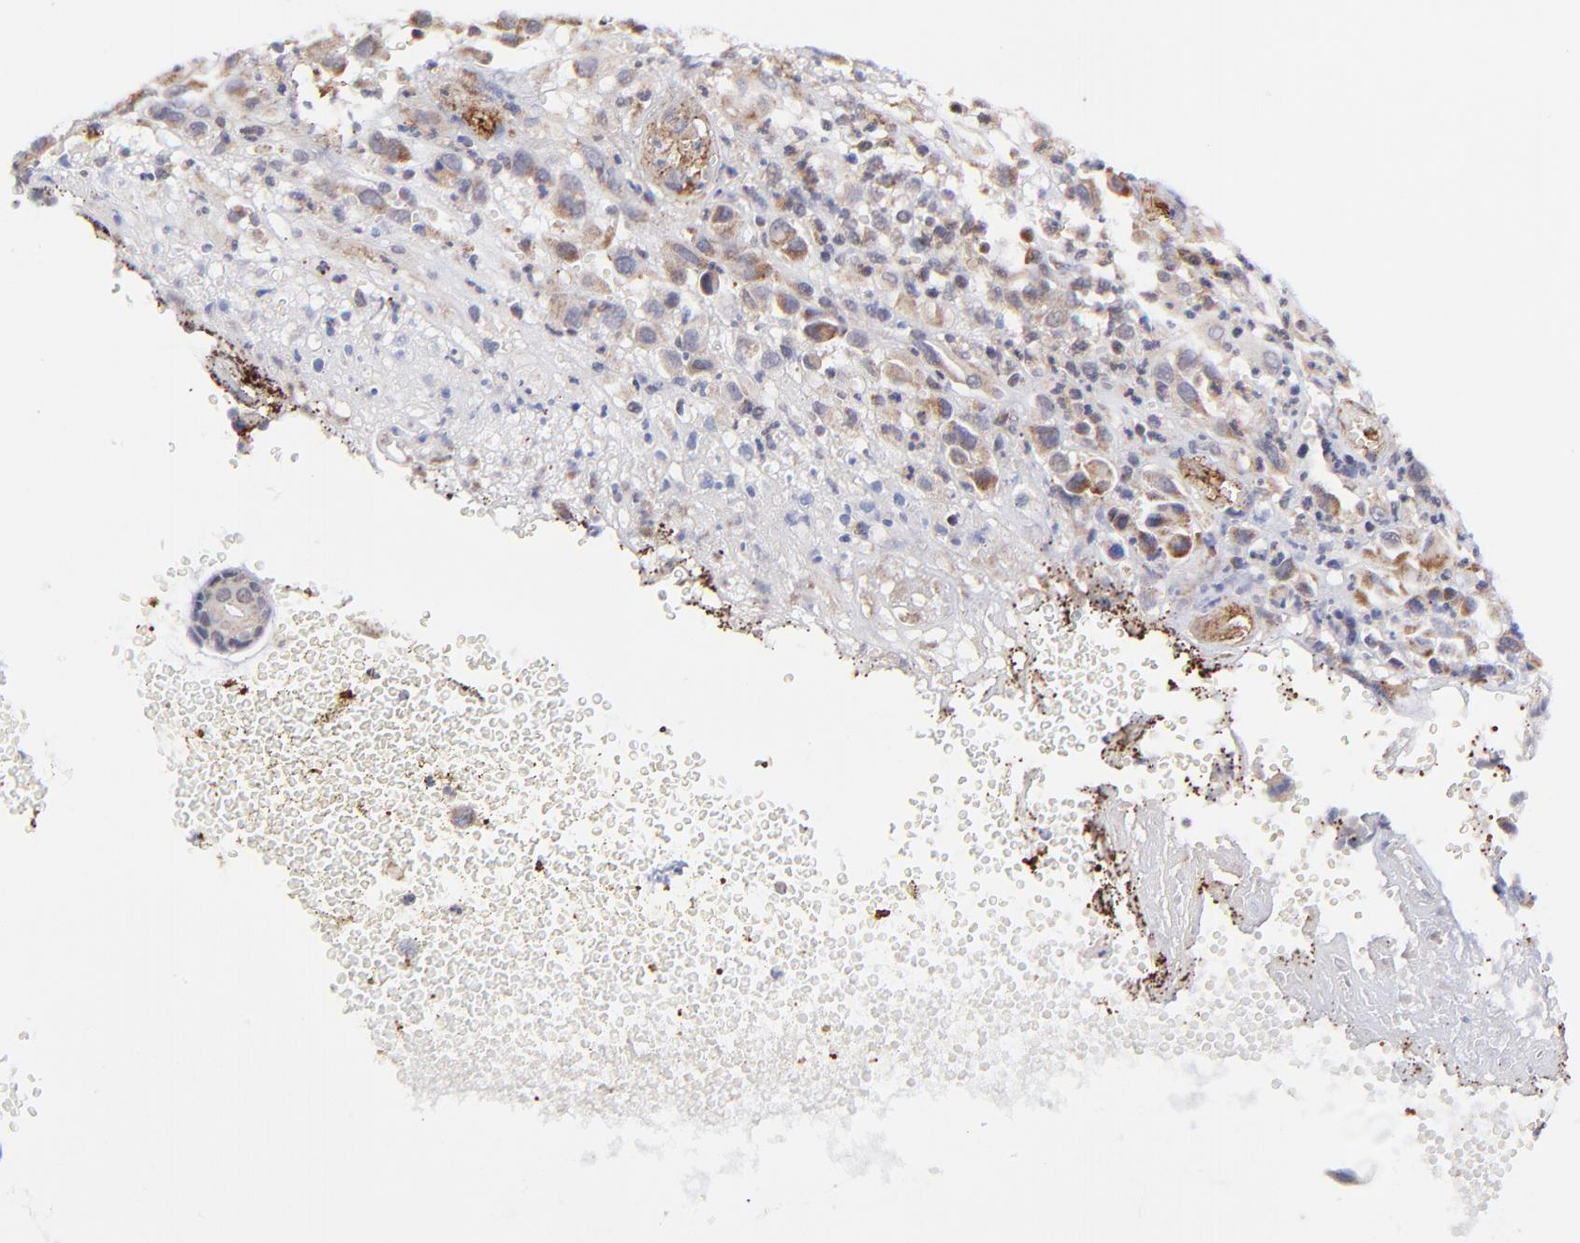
{"staining": {"intensity": "moderate", "quantity": ">75%", "location": "cytoplasmic/membranous"}, "tissue": "melanoma", "cell_type": "Tumor cells", "image_type": "cancer", "snomed": [{"axis": "morphology", "description": "Malignant melanoma, NOS"}, {"axis": "topography", "description": "Skin"}], "caption": "A medium amount of moderate cytoplasmic/membranous expression is appreciated in approximately >75% of tumor cells in malignant melanoma tissue.", "gene": "MAP2K7", "patient": {"sex": "female", "age": 21}}